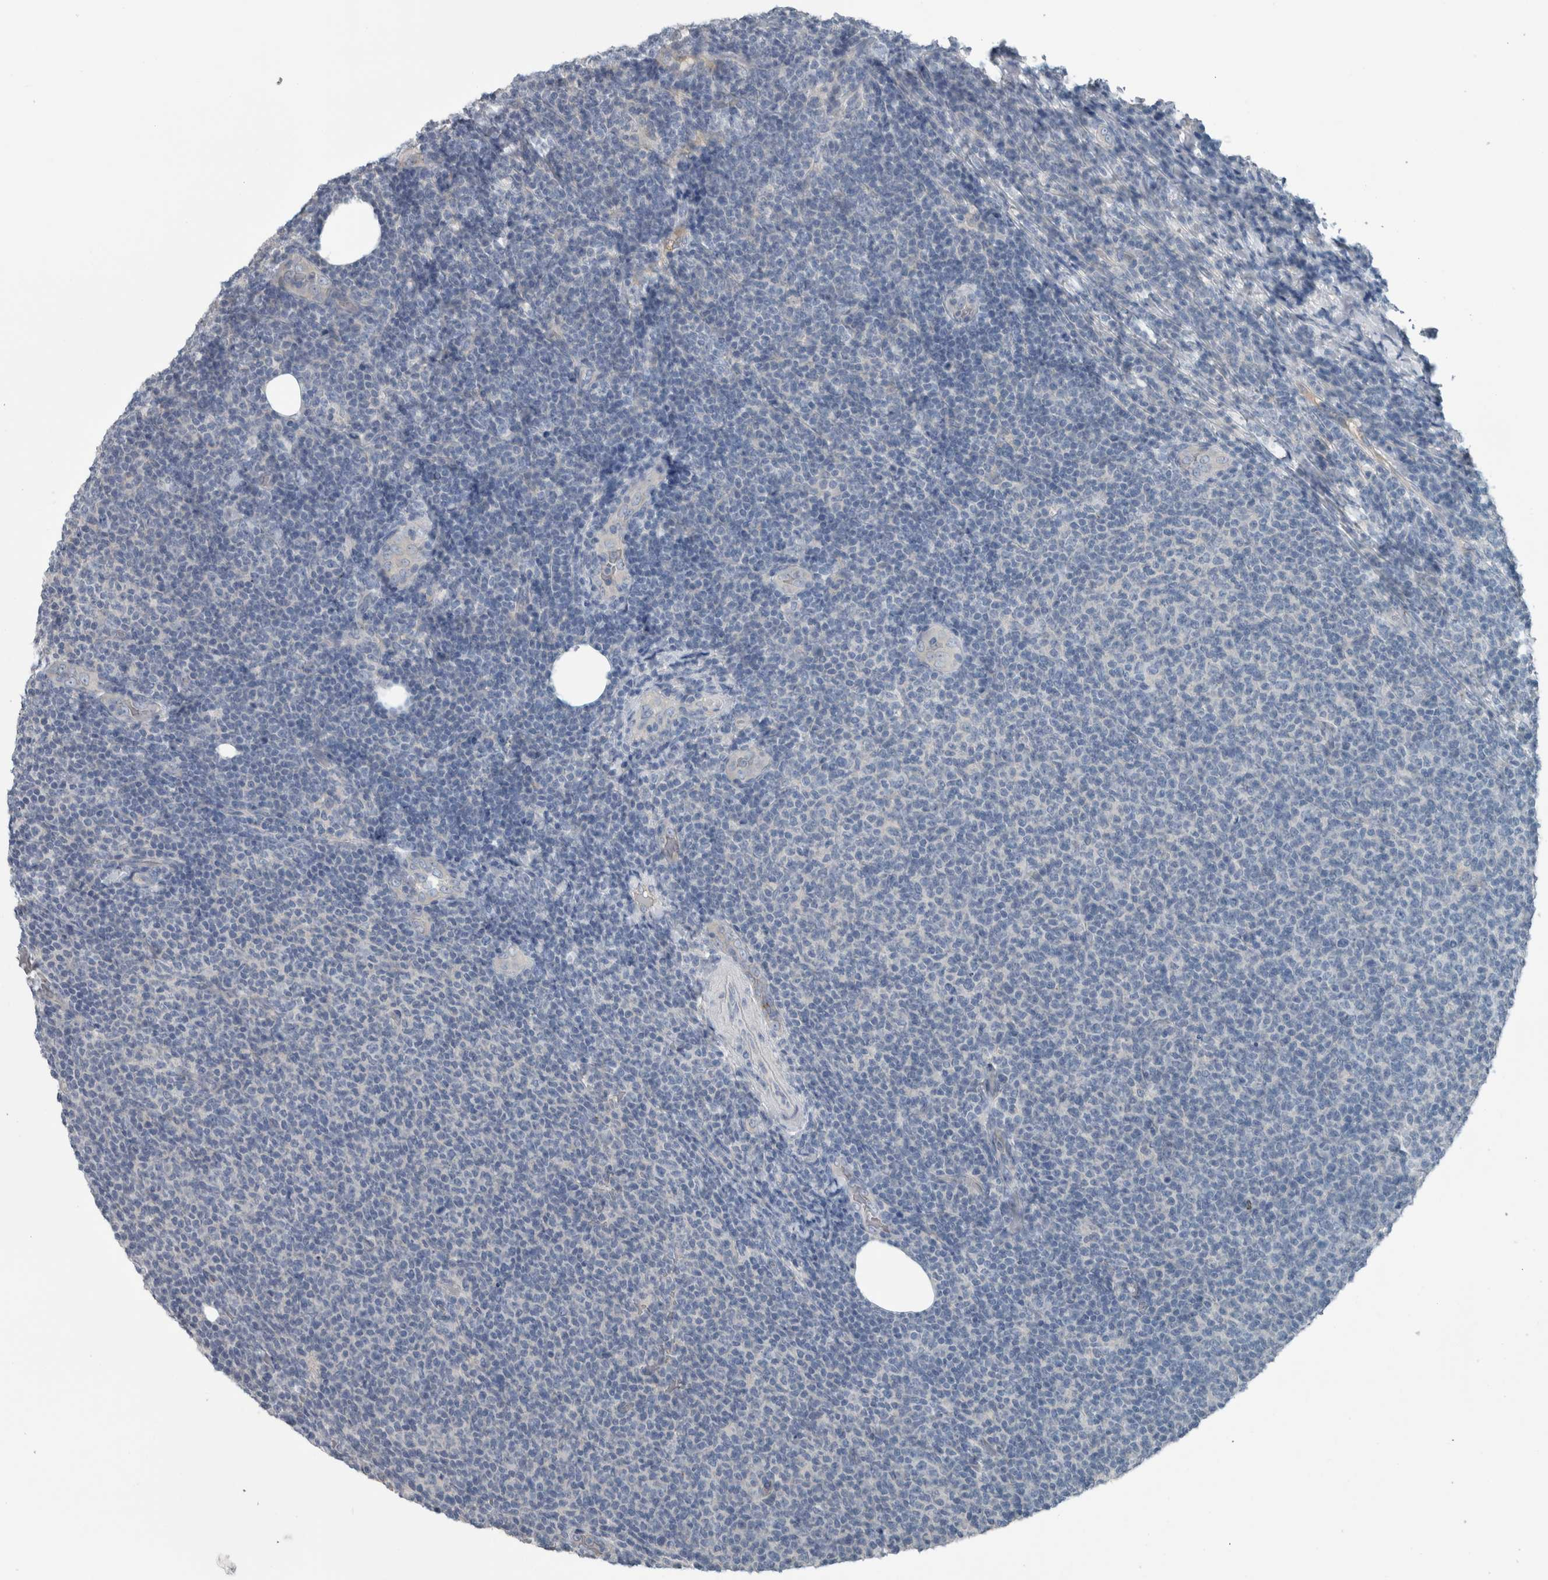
{"staining": {"intensity": "negative", "quantity": "none", "location": "none"}, "tissue": "lymphoma", "cell_type": "Tumor cells", "image_type": "cancer", "snomed": [{"axis": "morphology", "description": "Malignant lymphoma, non-Hodgkin's type, Low grade"}, {"axis": "topography", "description": "Lymph node"}], "caption": "The photomicrograph displays no significant staining in tumor cells of lymphoma.", "gene": "SH3GL2", "patient": {"sex": "male", "age": 66}}